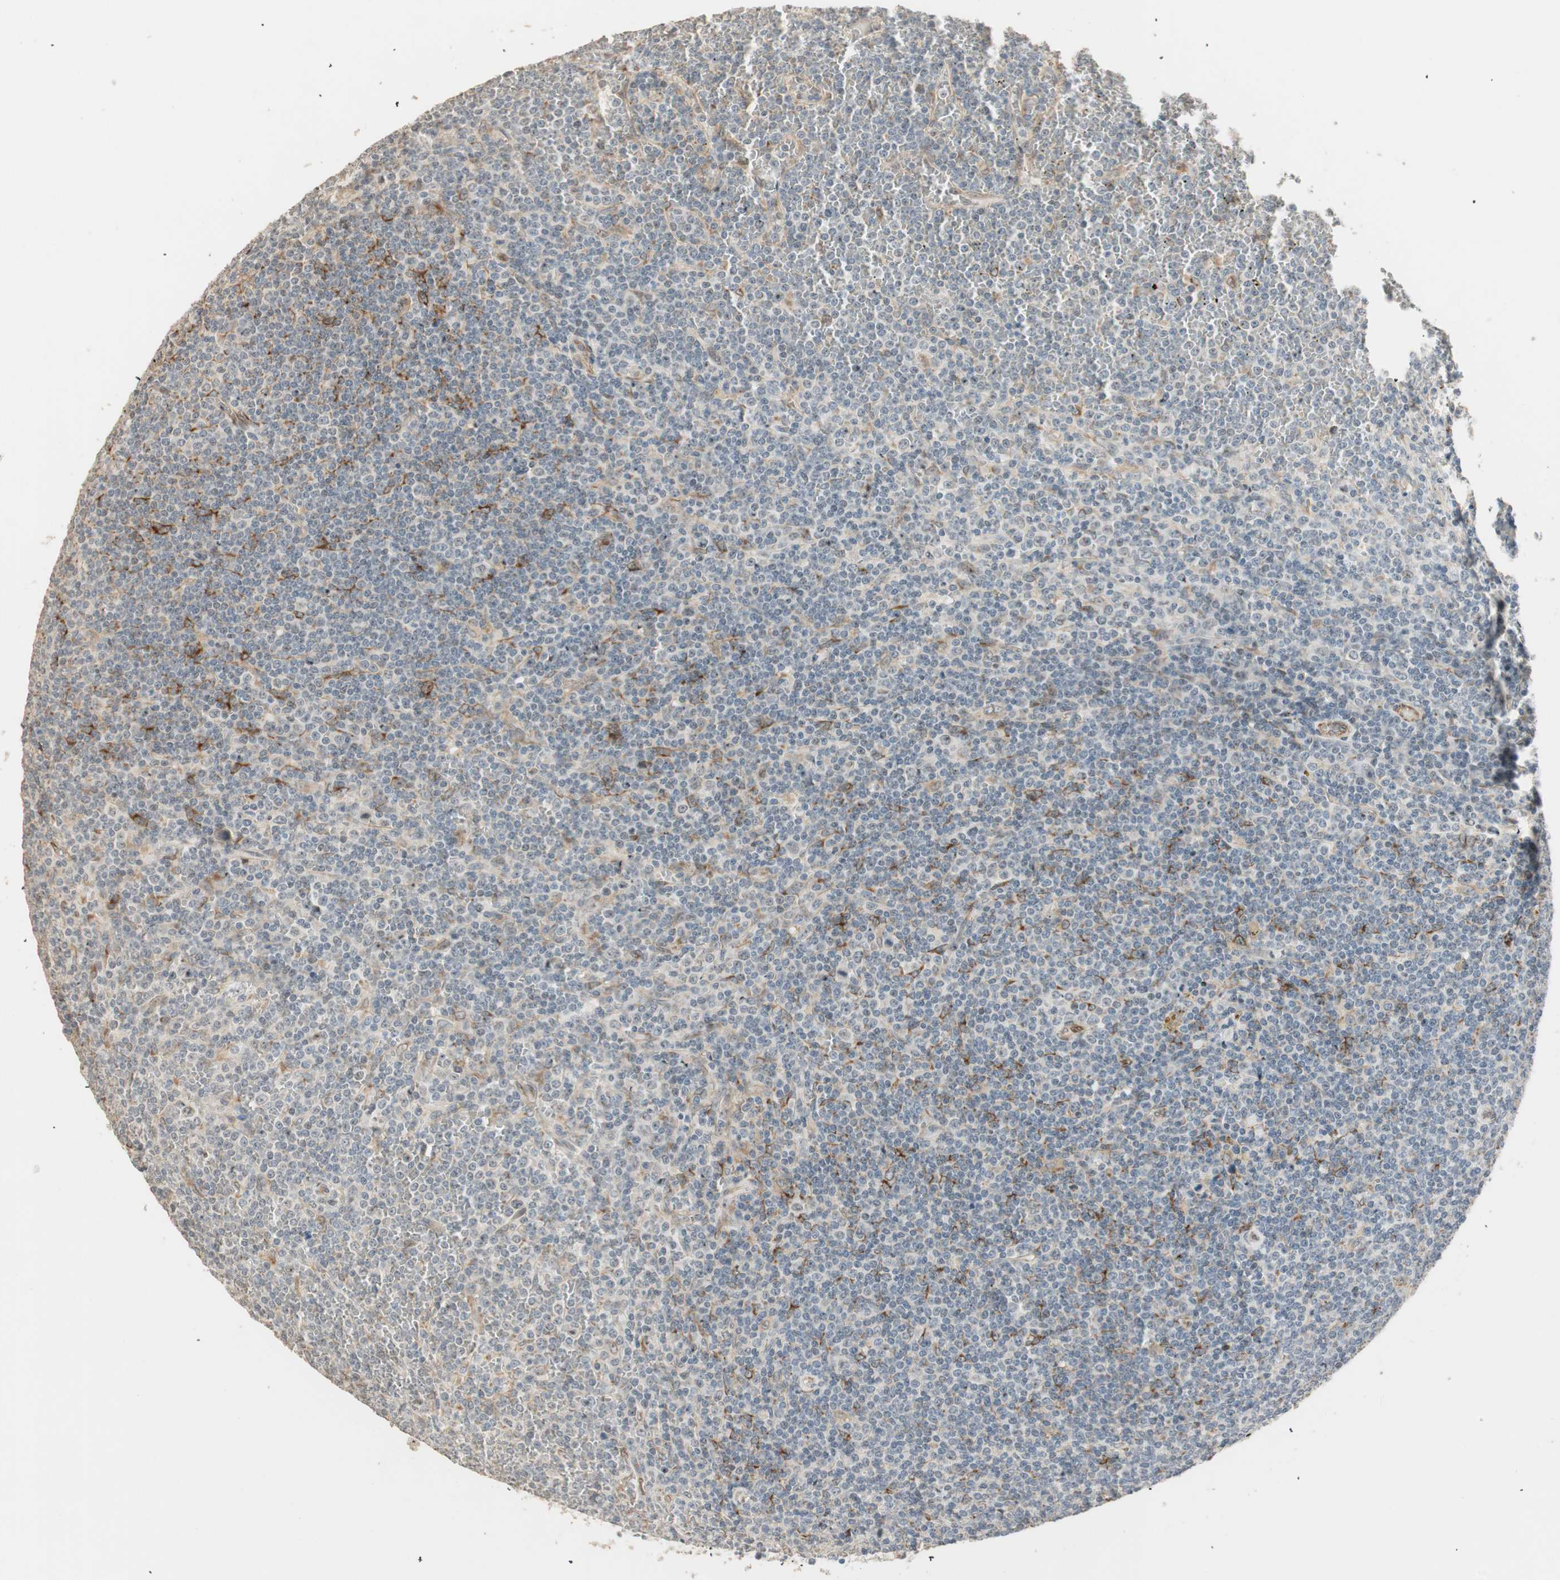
{"staining": {"intensity": "moderate", "quantity": "25%-75%", "location": "cytoplasmic/membranous"}, "tissue": "lymphoma", "cell_type": "Tumor cells", "image_type": "cancer", "snomed": [{"axis": "morphology", "description": "Malignant lymphoma, non-Hodgkin's type, Low grade"}, {"axis": "topography", "description": "Spleen"}], "caption": "High-magnification brightfield microscopy of lymphoma stained with DAB (brown) and counterstained with hematoxylin (blue). tumor cells exhibit moderate cytoplasmic/membranous positivity is identified in approximately25%-75% of cells.", "gene": "TASOR", "patient": {"sex": "female", "age": 19}}